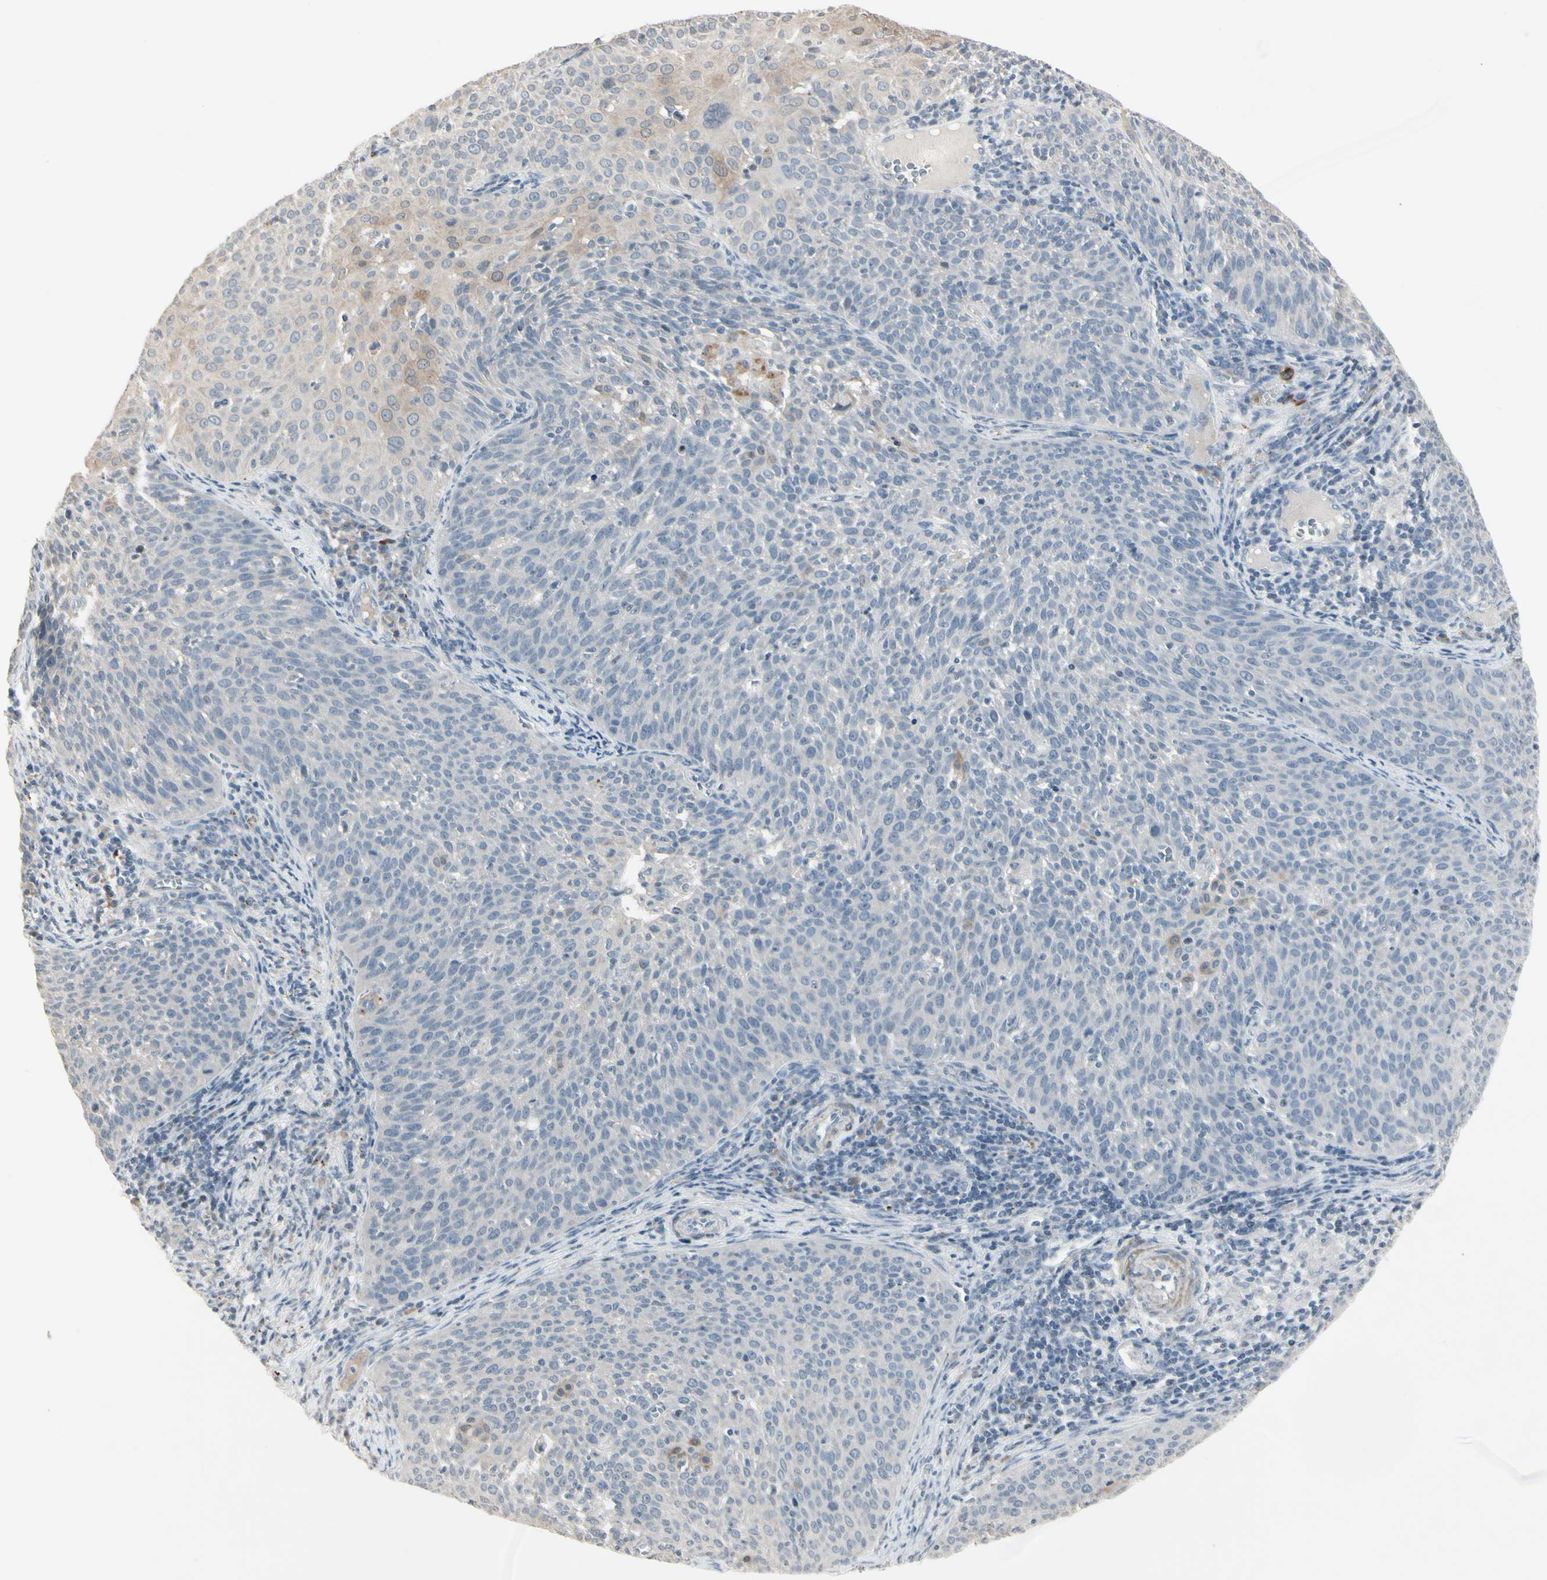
{"staining": {"intensity": "weak", "quantity": "<25%", "location": "cytoplasmic/membranous"}, "tissue": "cervical cancer", "cell_type": "Tumor cells", "image_type": "cancer", "snomed": [{"axis": "morphology", "description": "Squamous cell carcinoma, NOS"}, {"axis": "topography", "description": "Cervix"}], "caption": "Tumor cells are negative for brown protein staining in squamous cell carcinoma (cervical). Nuclei are stained in blue.", "gene": "DMPK", "patient": {"sex": "female", "age": 38}}